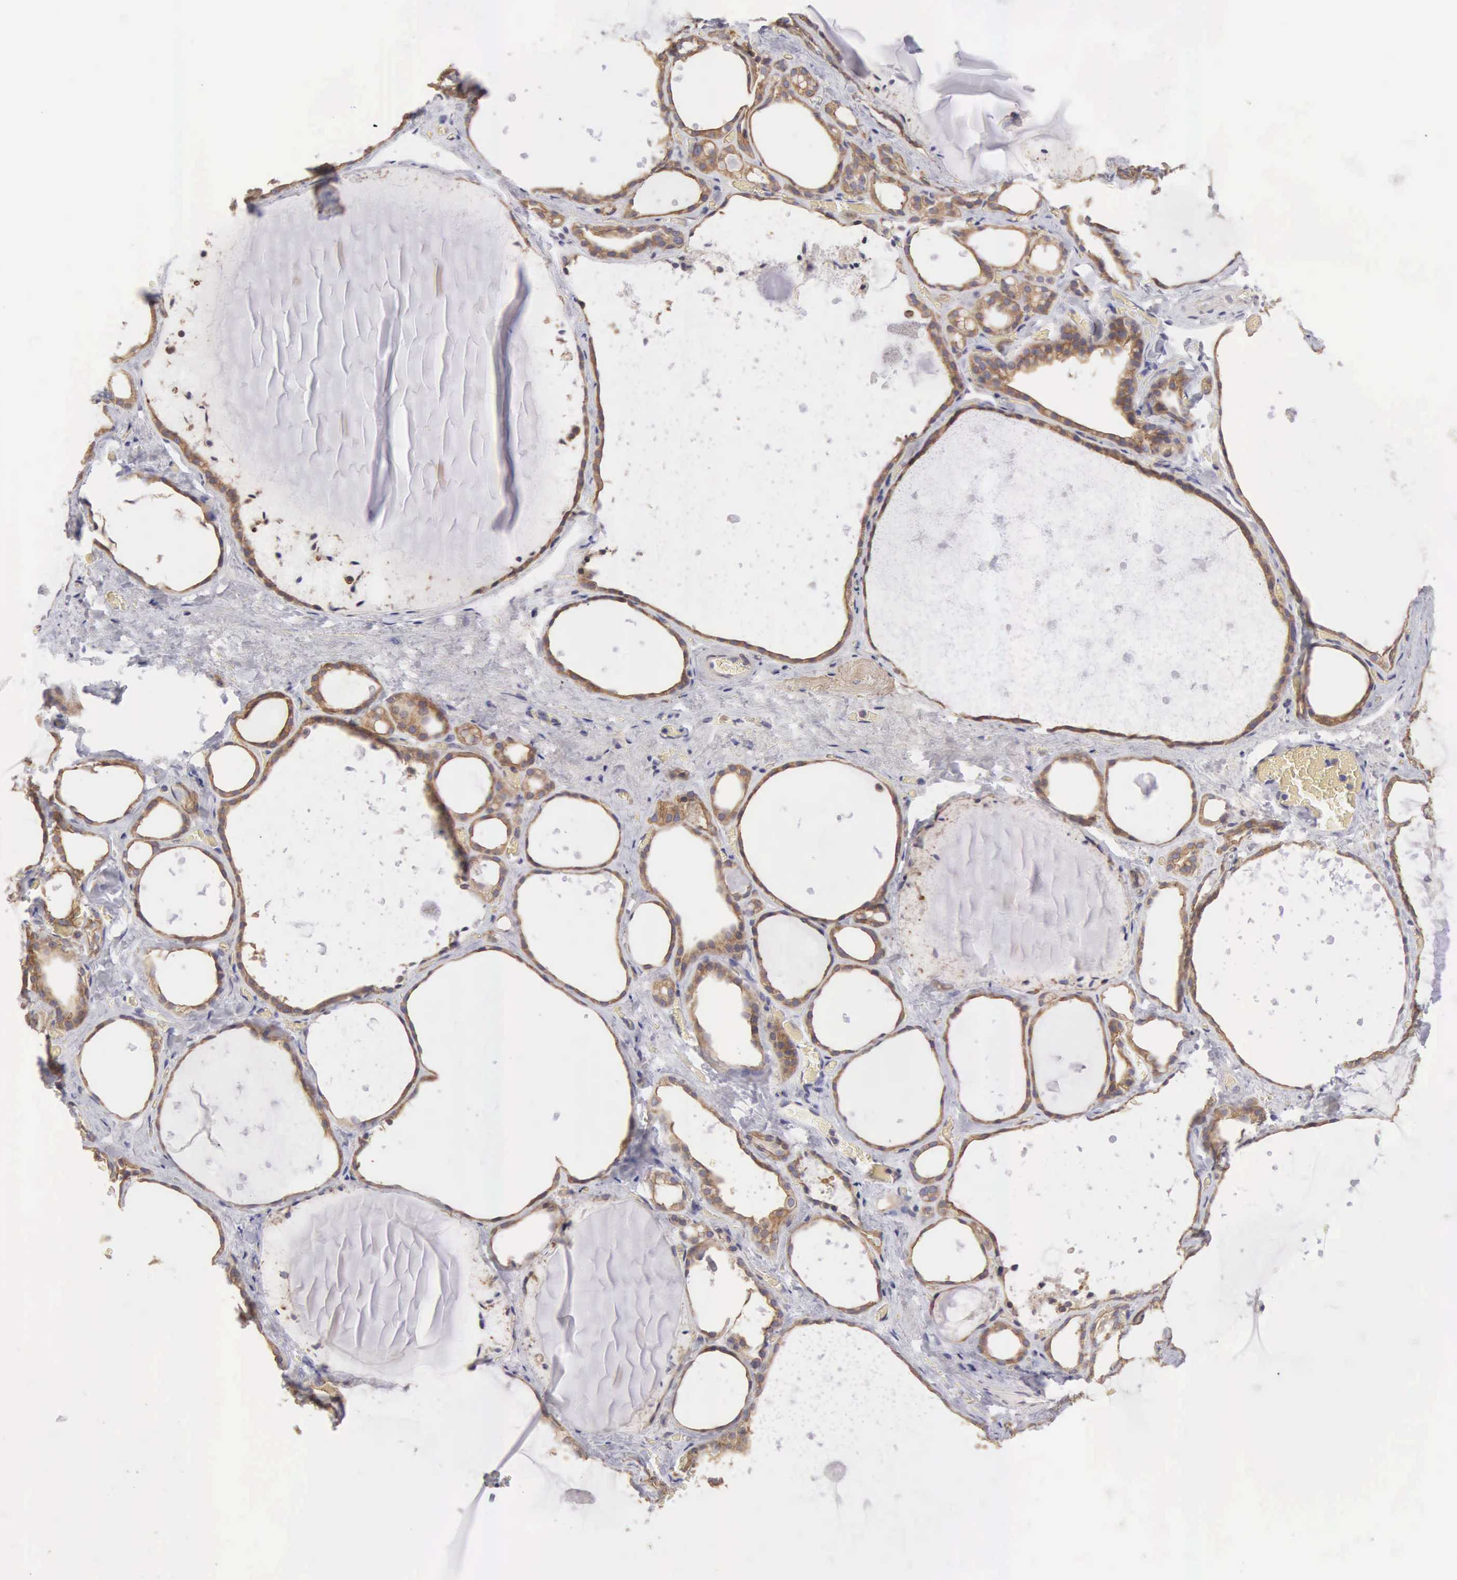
{"staining": {"intensity": "moderate", "quantity": ">75%", "location": "cytoplasmic/membranous"}, "tissue": "thyroid gland", "cell_type": "Glandular cells", "image_type": "normal", "snomed": [{"axis": "morphology", "description": "Normal tissue, NOS"}, {"axis": "topography", "description": "Thyroid gland"}], "caption": "Immunohistochemical staining of unremarkable thyroid gland demonstrates moderate cytoplasmic/membranous protein positivity in about >75% of glandular cells. Nuclei are stained in blue.", "gene": "TXLNG", "patient": {"sex": "male", "age": 76}}